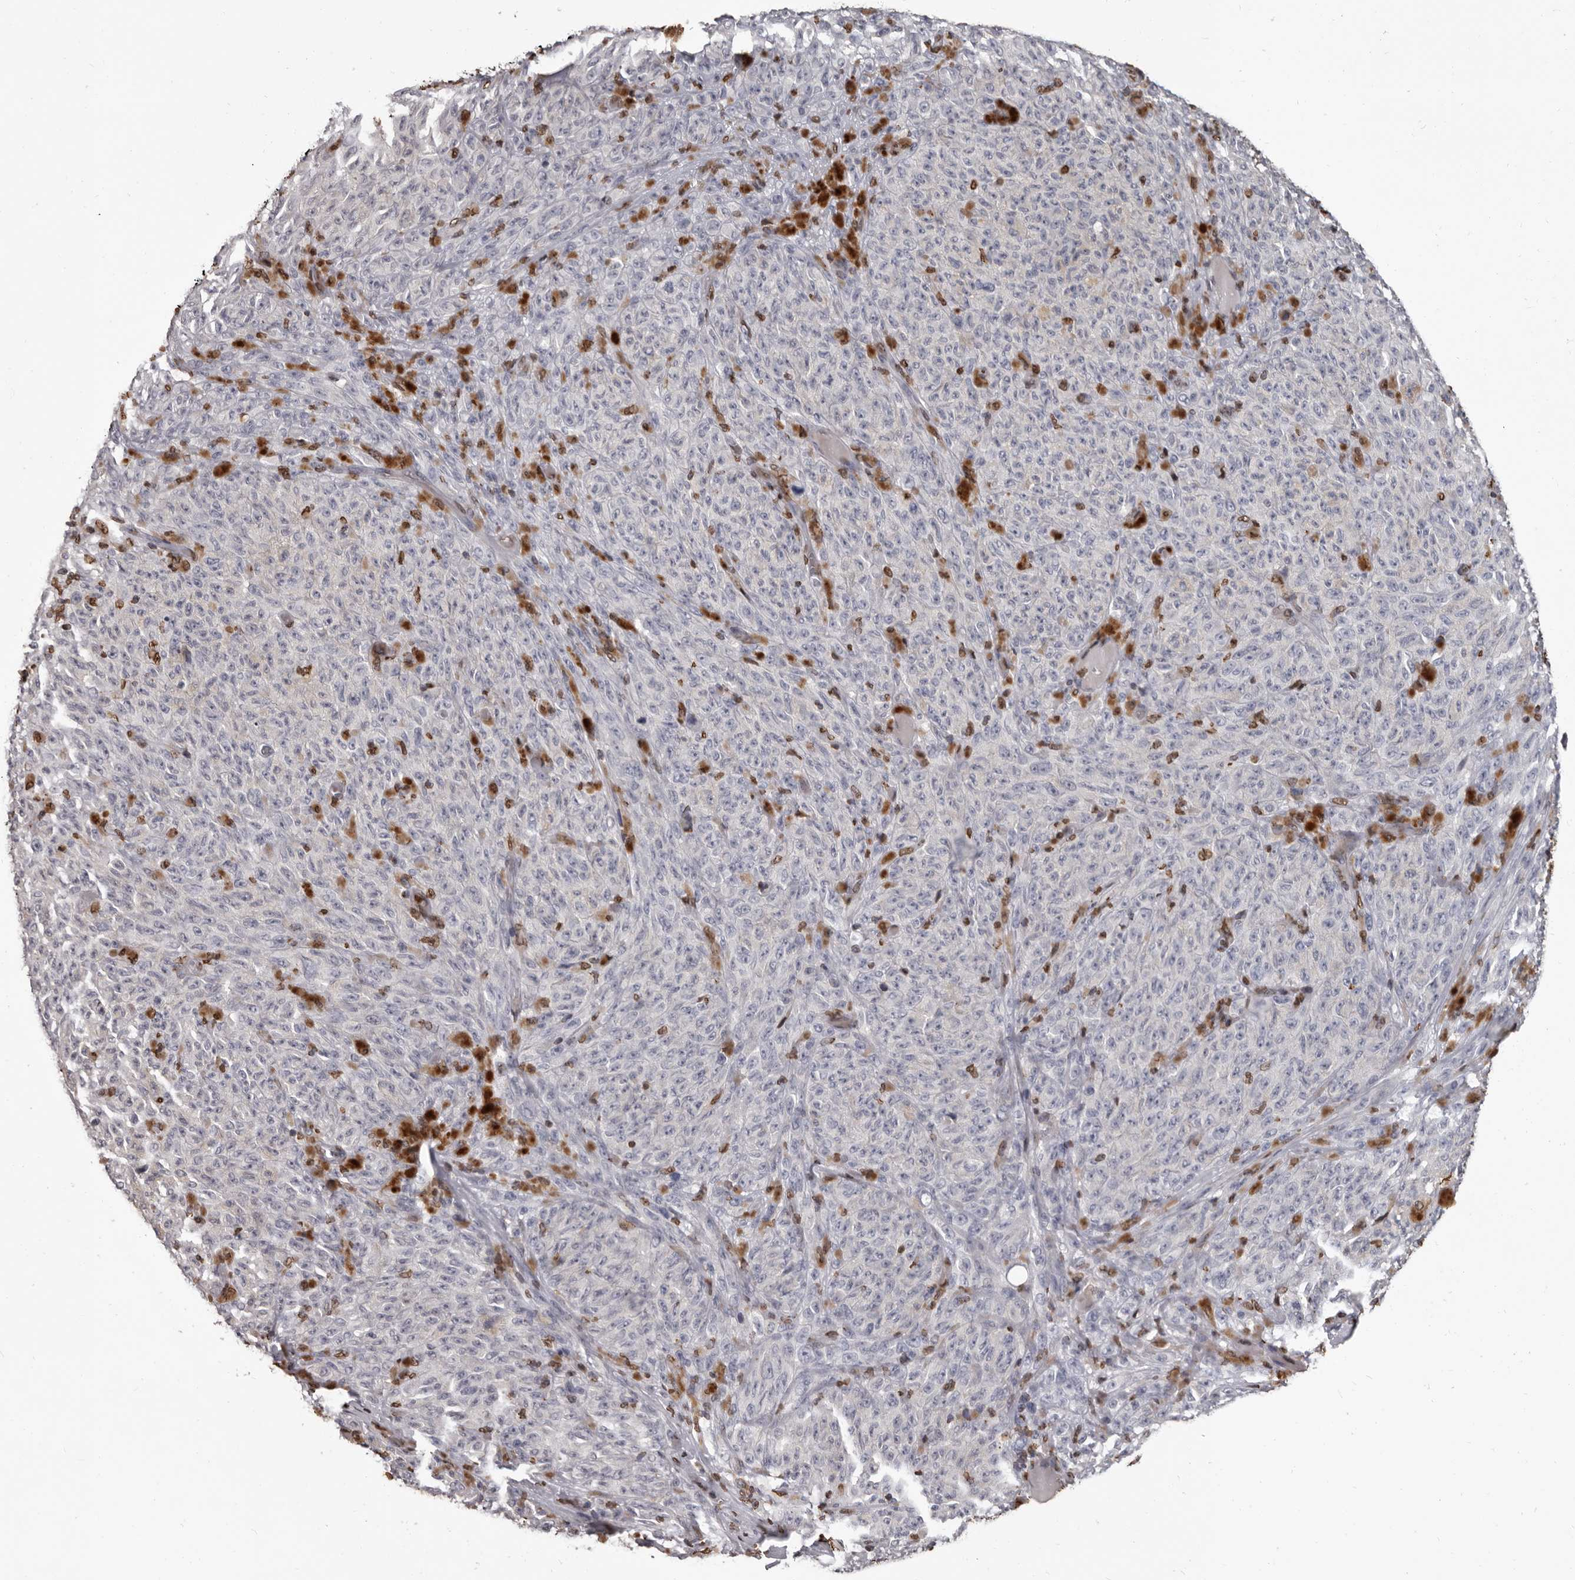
{"staining": {"intensity": "negative", "quantity": "none", "location": "none"}, "tissue": "melanoma", "cell_type": "Tumor cells", "image_type": "cancer", "snomed": [{"axis": "morphology", "description": "Malignant melanoma, NOS"}, {"axis": "topography", "description": "Skin"}], "caption": "High magnification brightfield microscopy of melanoma stained with DAB (3,3'-diaminobenzidine) (brown) and counterstained with hematoxylin (blue): tumor cells show no significant positivity.", "gene": "AHR", "patient": {"sex": "female", "age": 82}}